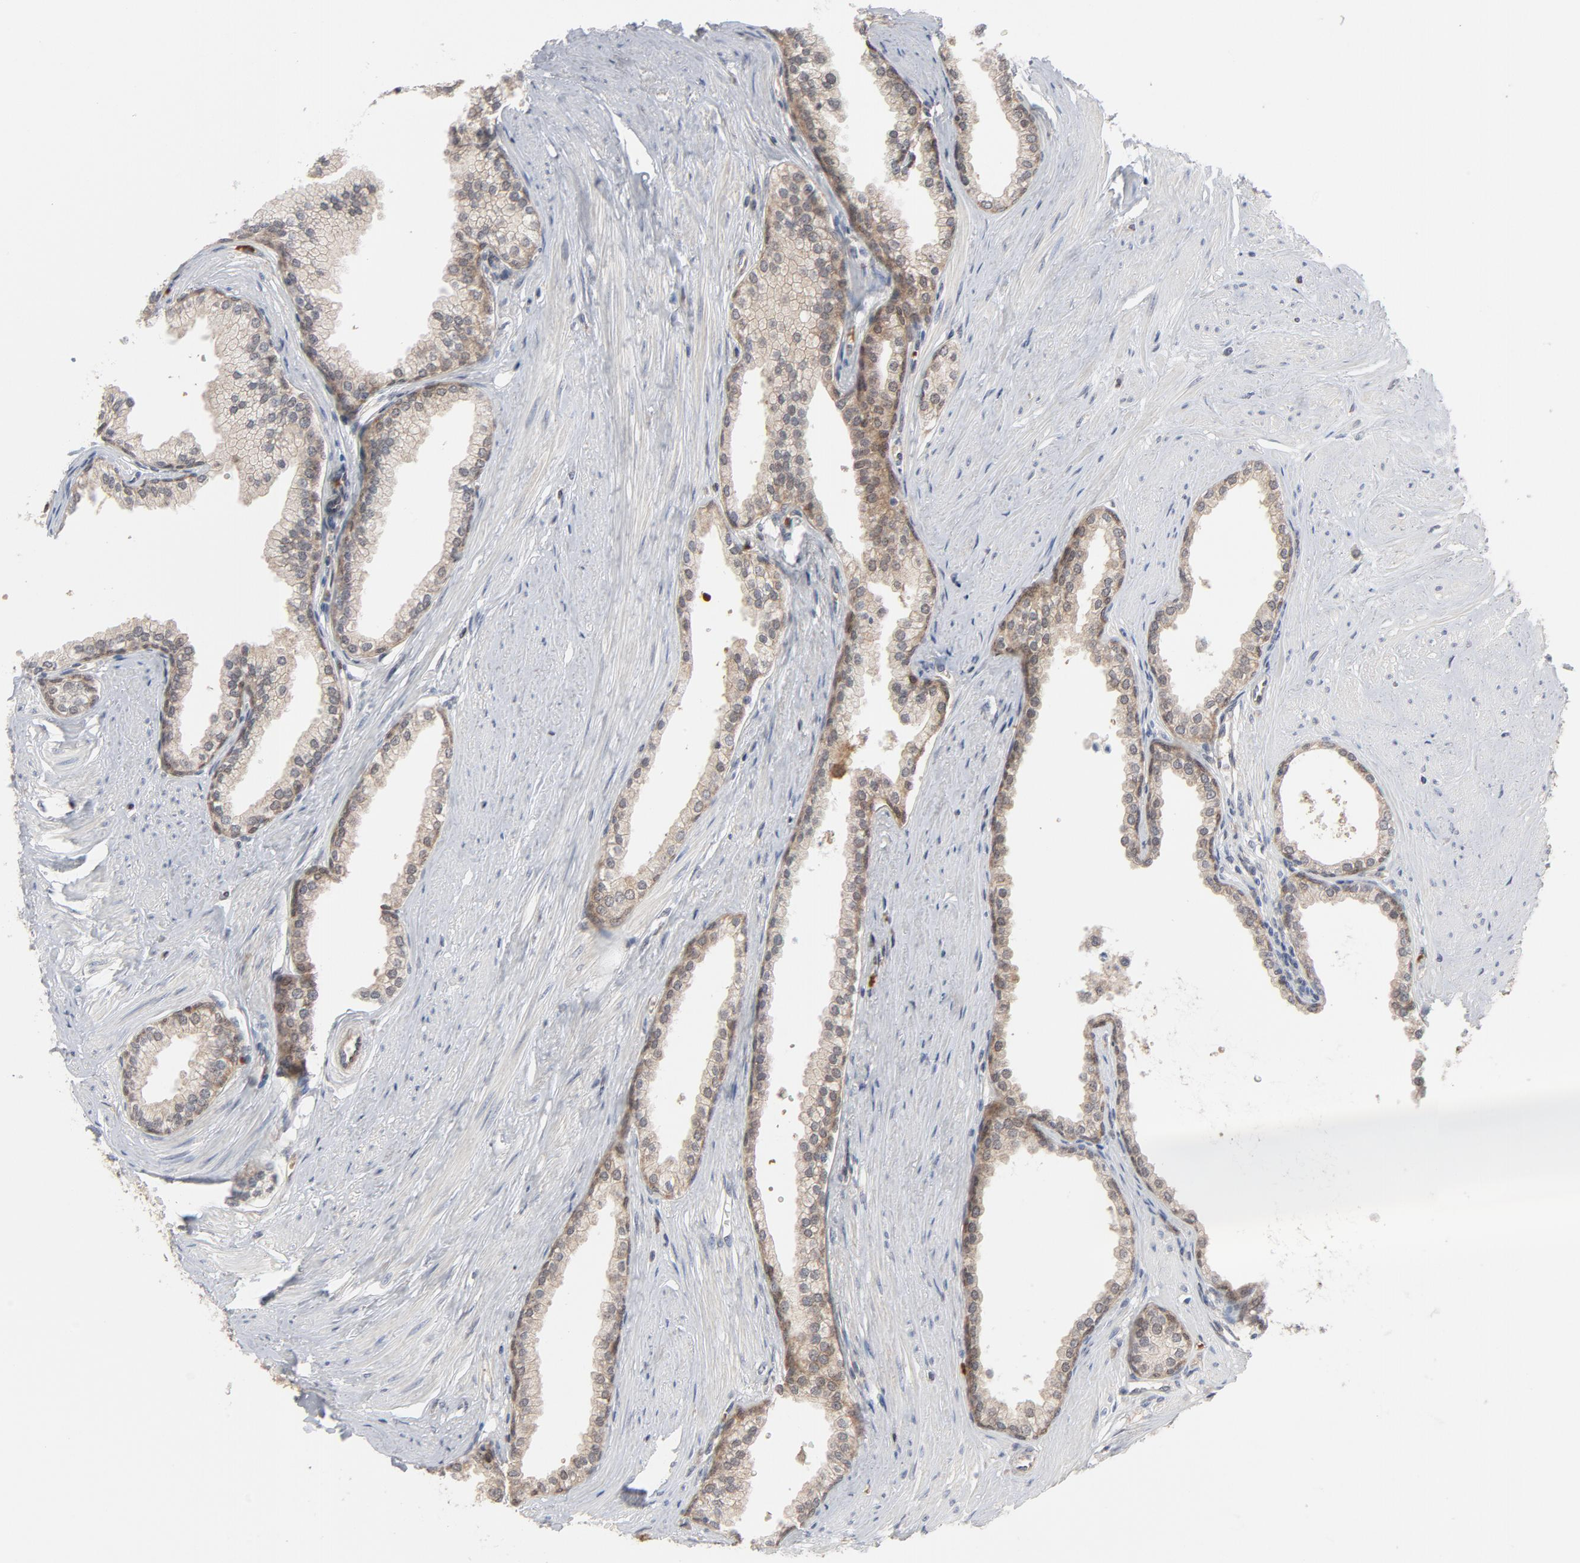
{"staining": {"intensity": "moderate", "quantity": ">75%", "location": "cytoplasmic/membranous"}, "tissue": "prostate", "cell_type": "Glandular cells", "image_type": "normal", "snomed": [{"axis": "morphology", "description": "Normal tissue, NOS"}, {"axis": "topography", "description": "Prostate"}], "caption": "Immunohistochemical staining of normal human prostate reveals >75% levels of moderate cytoplasmic/membranous protein positivity in approximately >75% of glandular cells.", "gene": "PRDX1", "patient": {"sex": "male", "age": 64}}